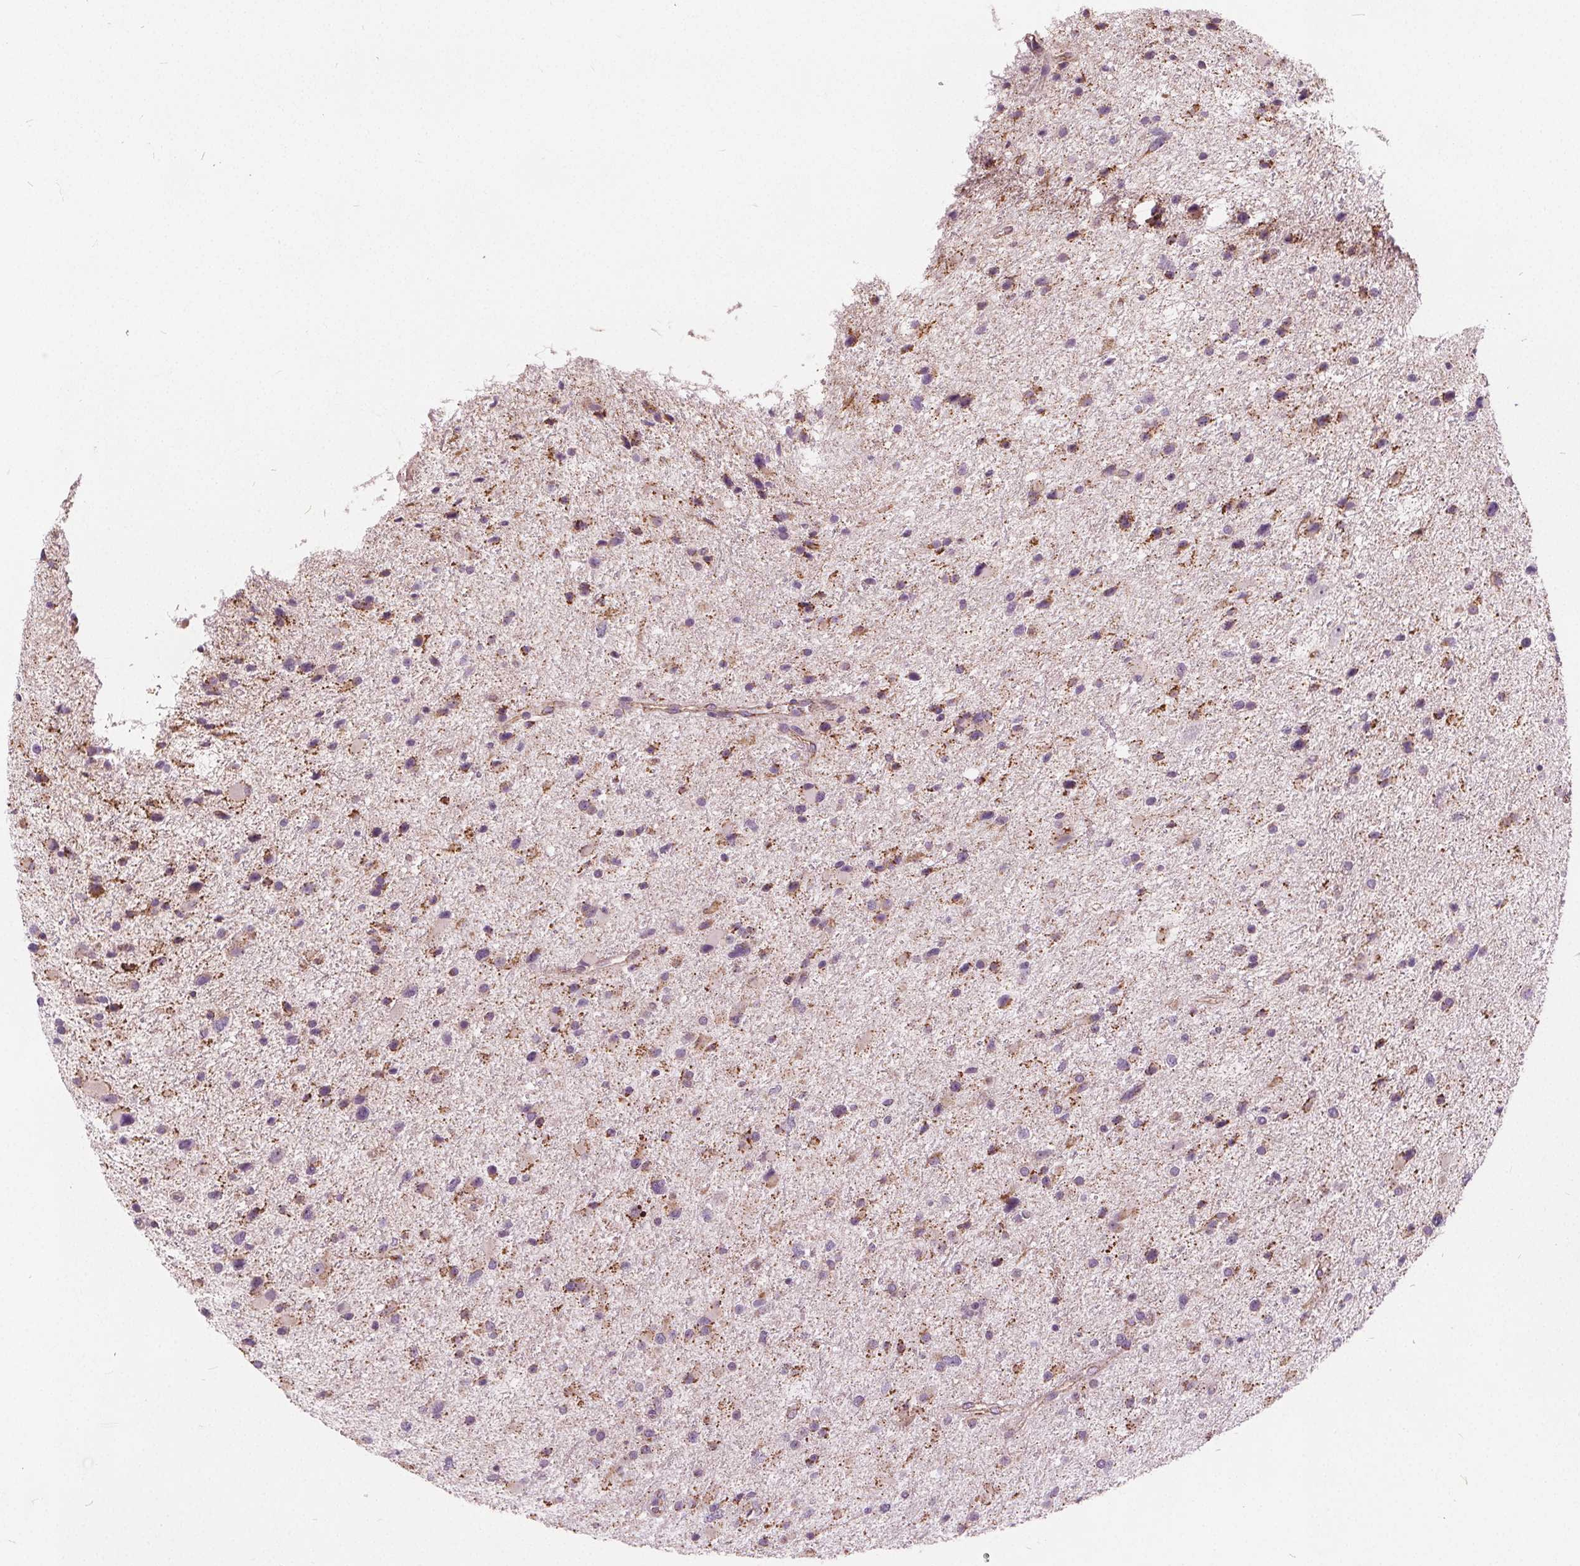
{"staining": {"intensity": "weak", "quantity": "<25%", "location": "cytoplasmic/membranous"}, "tissue": "glioma", "cell_type": "Tumor cells", "image_type": "cancer", "snomed": [{"axis": "morphology", "description": "Glioma, malignant, Low grade"}, {"axis": "topography", "description": "Brain"}], "caption": "Tumor cells are negative for protein expression in human malignant glioma (low-grade).", "gene": "ECI2", "patient": {"sex": "female", "age": 32}}